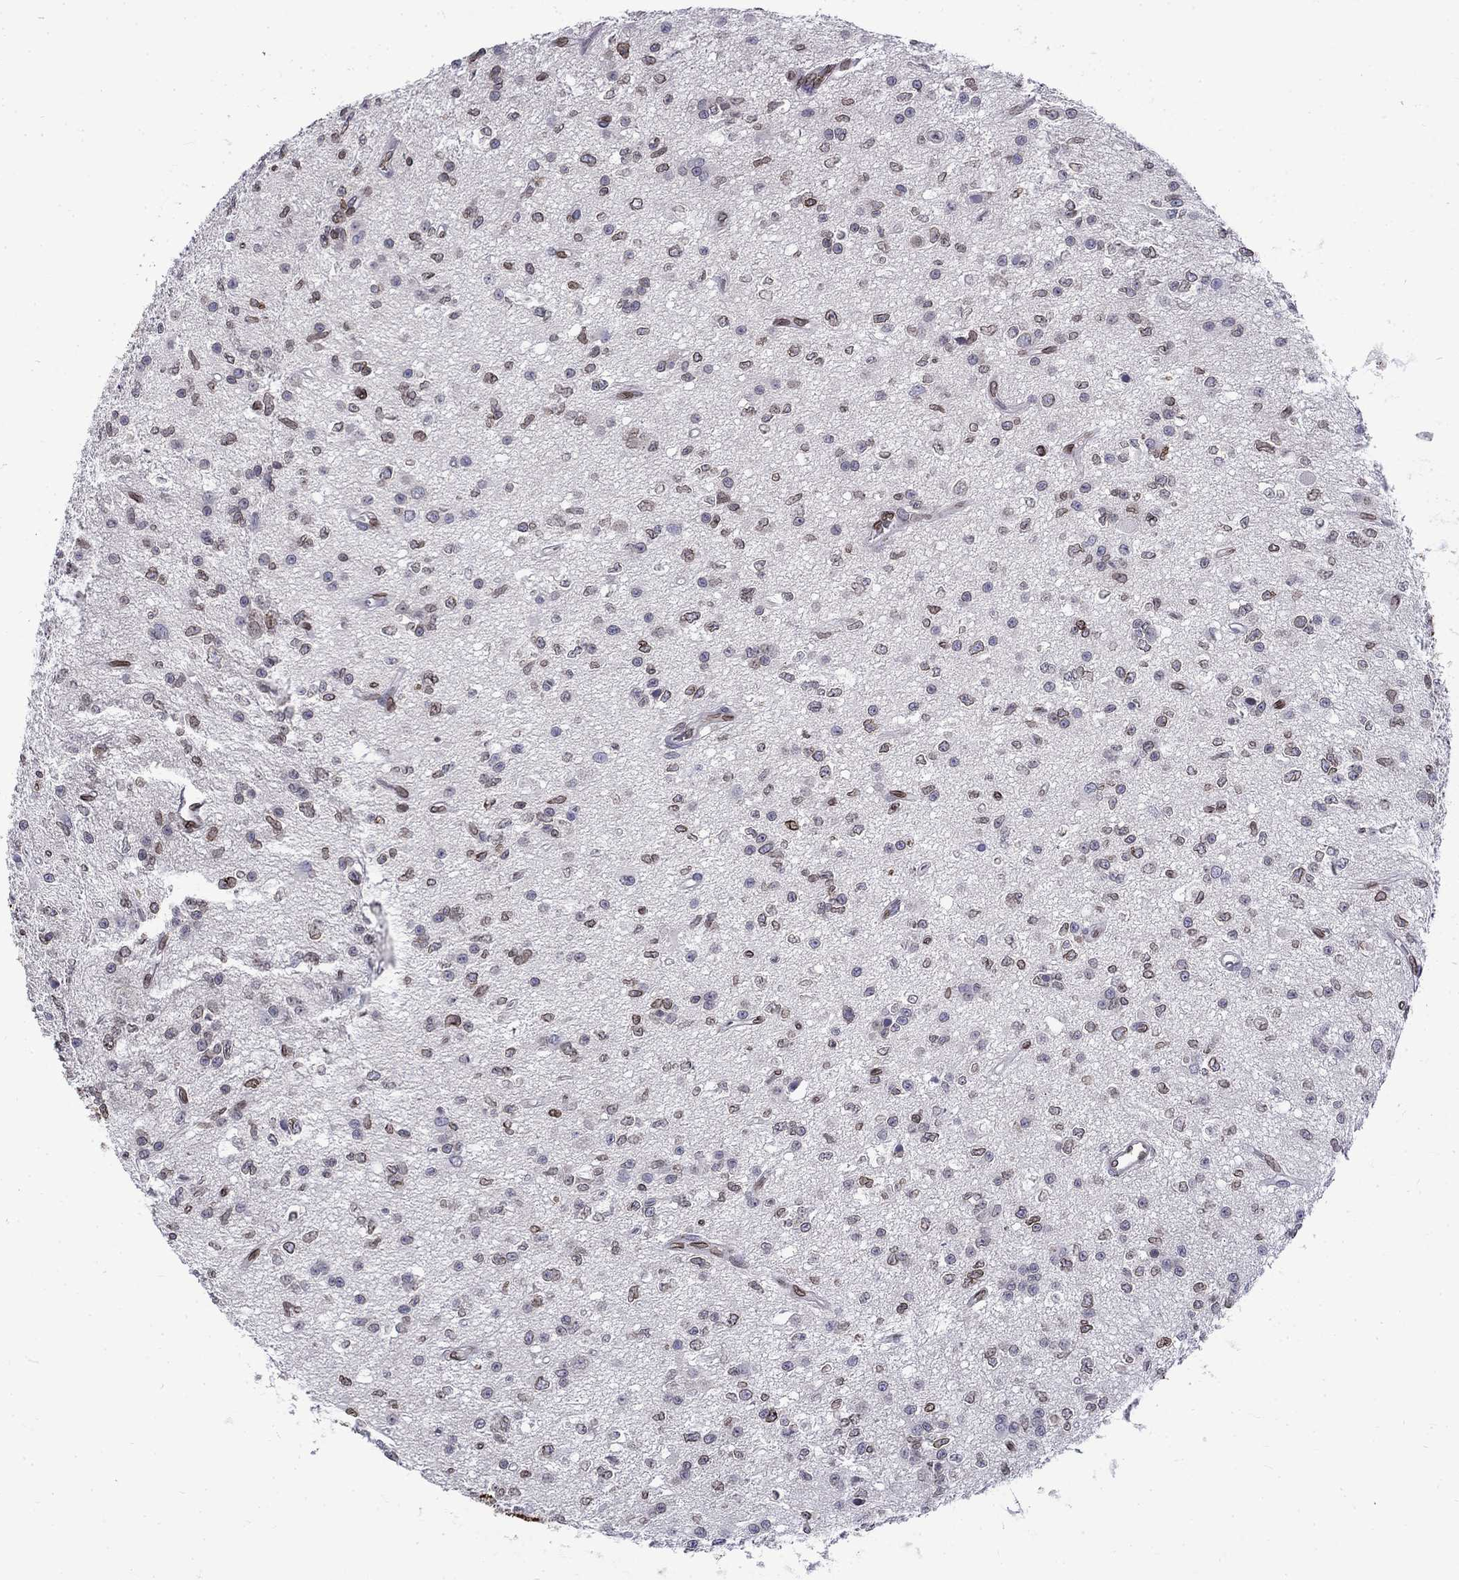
{"staining": {"intensity": "moderate", "quantity": "25%-75%", "location": "cytoplasmic/membranous,nuclear"}, "tissue": "glioma", "cell_type": "Tumor cells", "image_type": "cancer", "snomed": [{"axis": "morphology", "description": "Glioma, malignant, Low grade"}, {"axis": "topography", "description": "Brain"}], "caption": "Moderate cytoplasmic/membranous and nuclear protein staining is seen in approximately 25%-75% of tumor cells in glioma. The staining was performed using DAB (3,3'-diaminobenzidine), with brown indicating positive protein expression. Nuclei are stained blue with hematoxylin.", "gene": "SLA", "patient": {"sex": "female", "age": 45}}